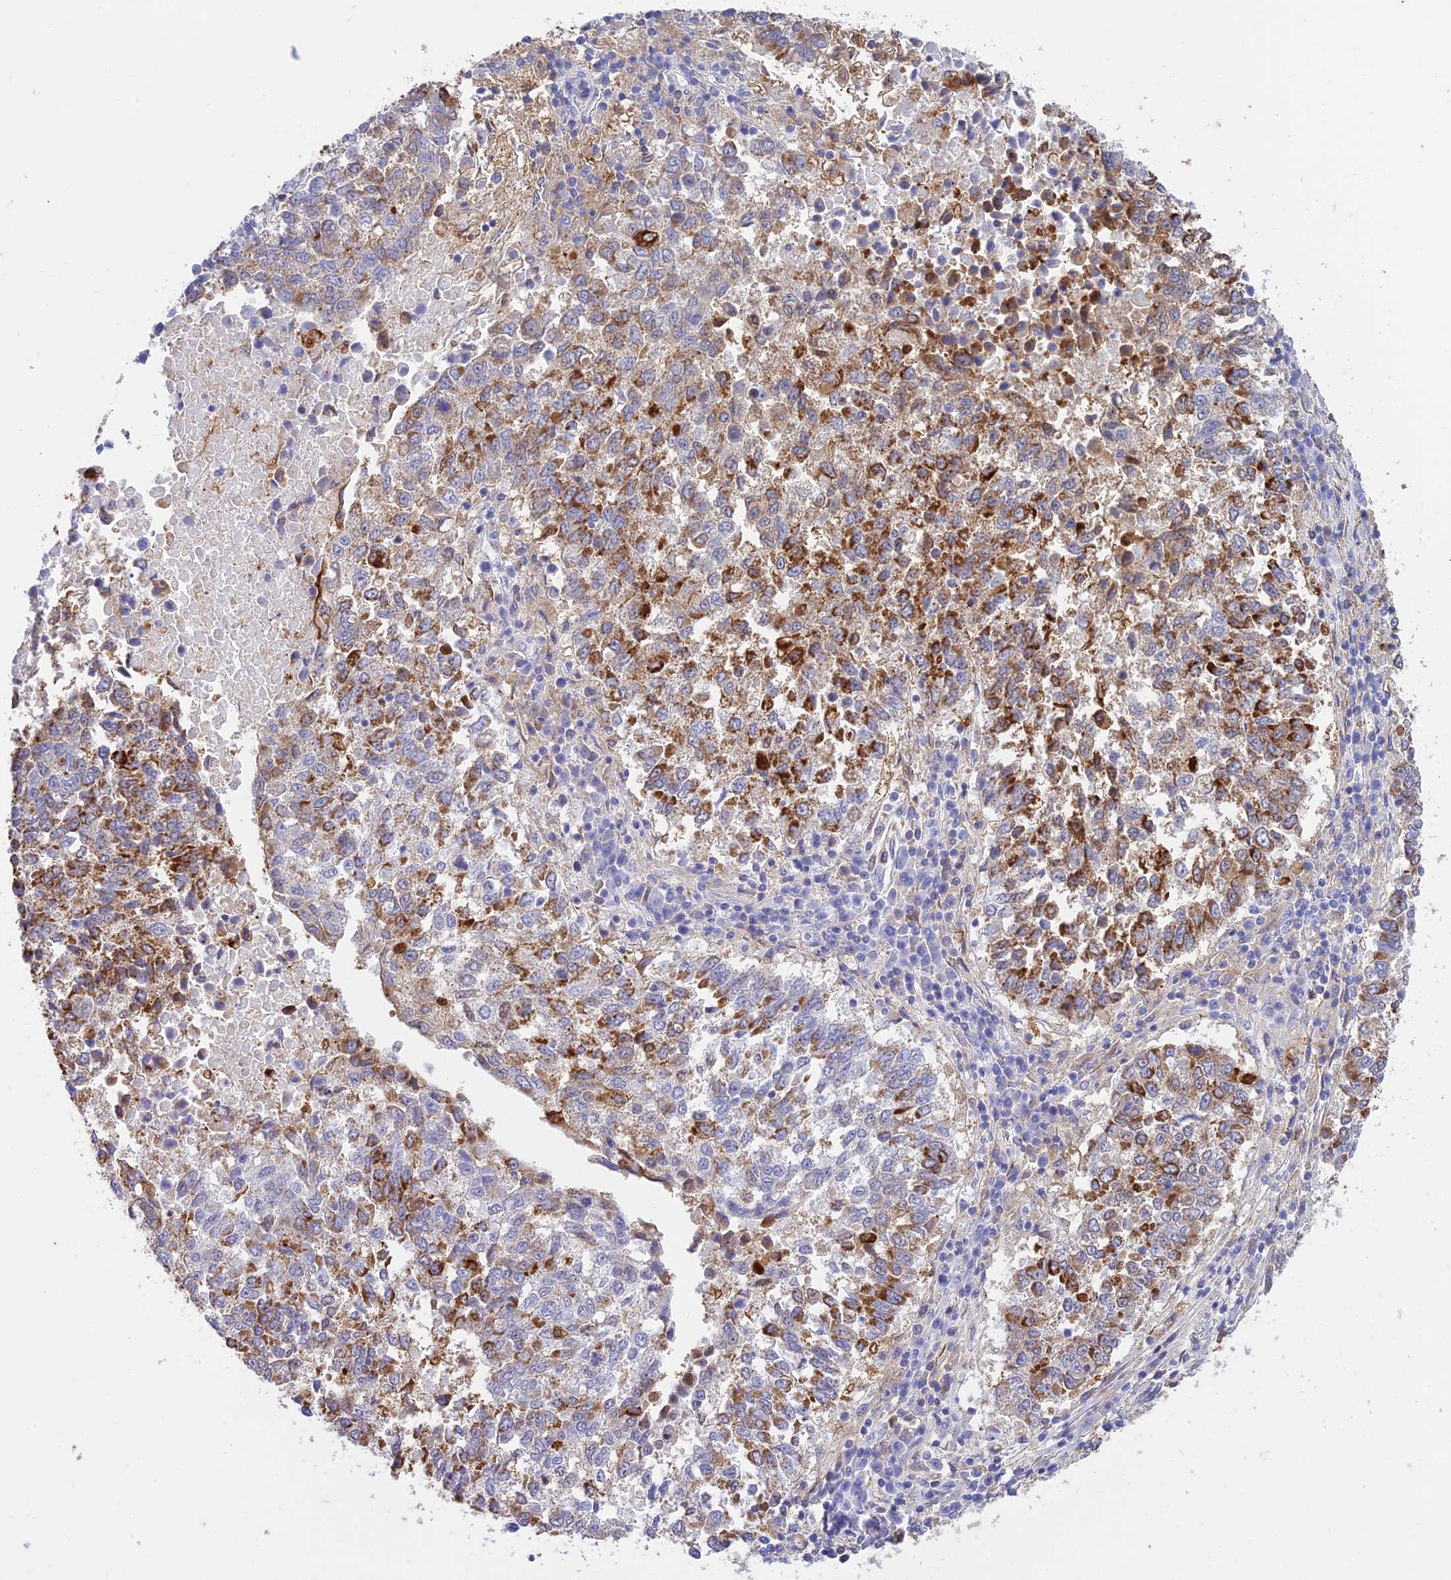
{"staining": {"intensity": "moderate", "quantity": ">75%", "location": "cytoplasmic/membranous"}, "tissue": "lung cancer", "cell_type": "Tumor cells", "image_type": "cancer", "snomed": [{"axis": "morphology", "description": "Squamous cell carcinoma, NOS"}, {"axis": "topography", "description": "Lung"}], "caption": "DAB immunohistochemical staining of human lung cancer (squamous cell carcinoma) demonstrates moderate cytoplasmic/membranous protein positivity in about >75% of tumor cells.", "gene": "FGF7", "patient": {"sex": "male", "age": 73}}